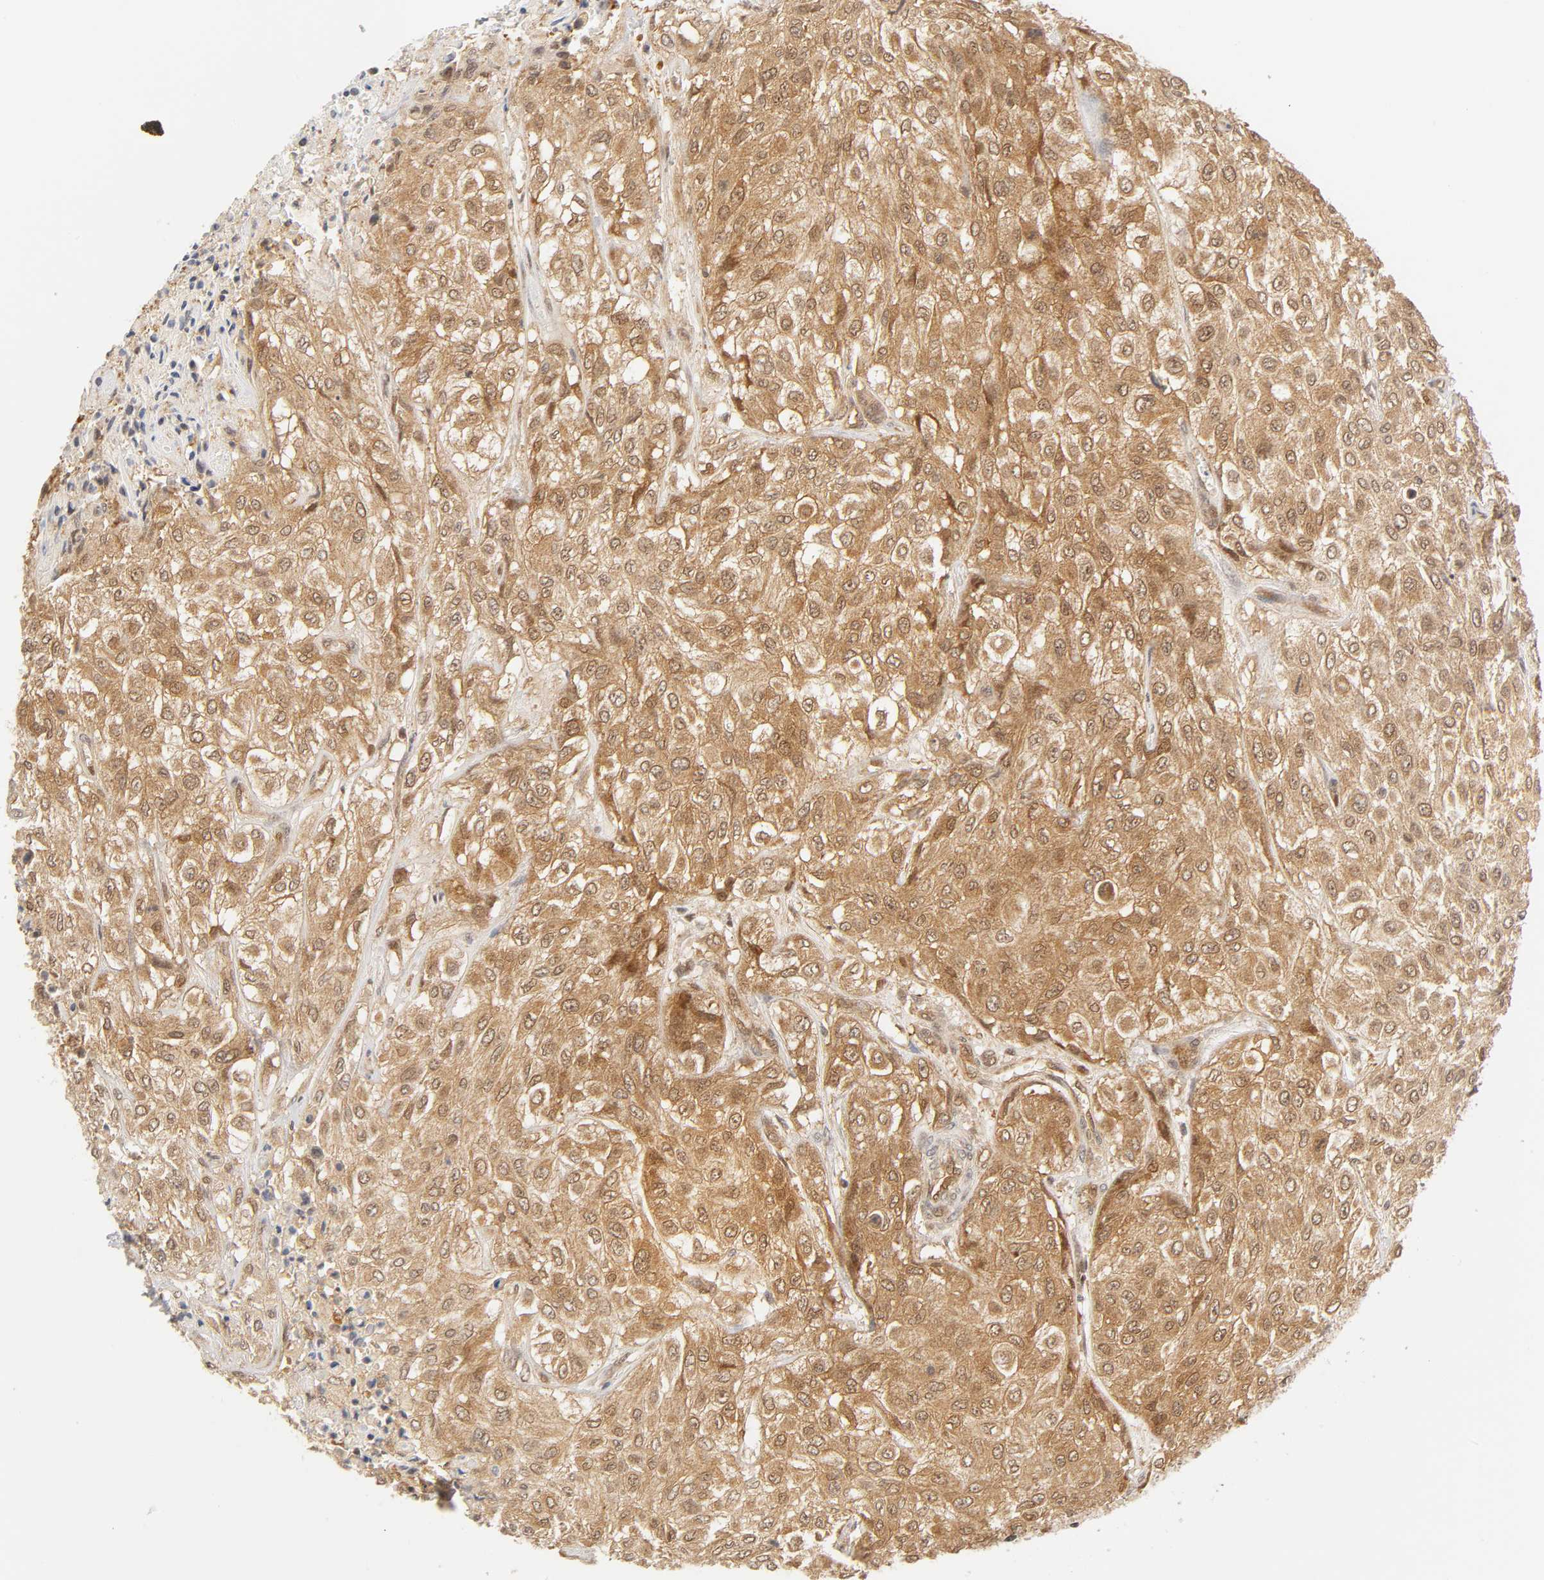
{"staining": {"intensity": "moderate", "quantity": ">75%", "location": "cytoplasmic/membranous,nuclear"}, "tissue": "urothelial cancer", "cell_type": "Tumor cells", "image_type": "cancer", "snomed": [{"axis": "morphology", "description": "Urothelial carcinoma, High grade"}, {"axis": "topography", "description": "Urinary bladder"}], "caption": "A brown stain shows moderate cytoplasmic/membranous and nuclear positivity of a protein in urothelial carcinoma (high-grade) tumor cells. Ihc stains the protein in brown and the nuclei are stained blue.", "gene": "CDC37", "patient": {"sex": "male", "age": 57}}